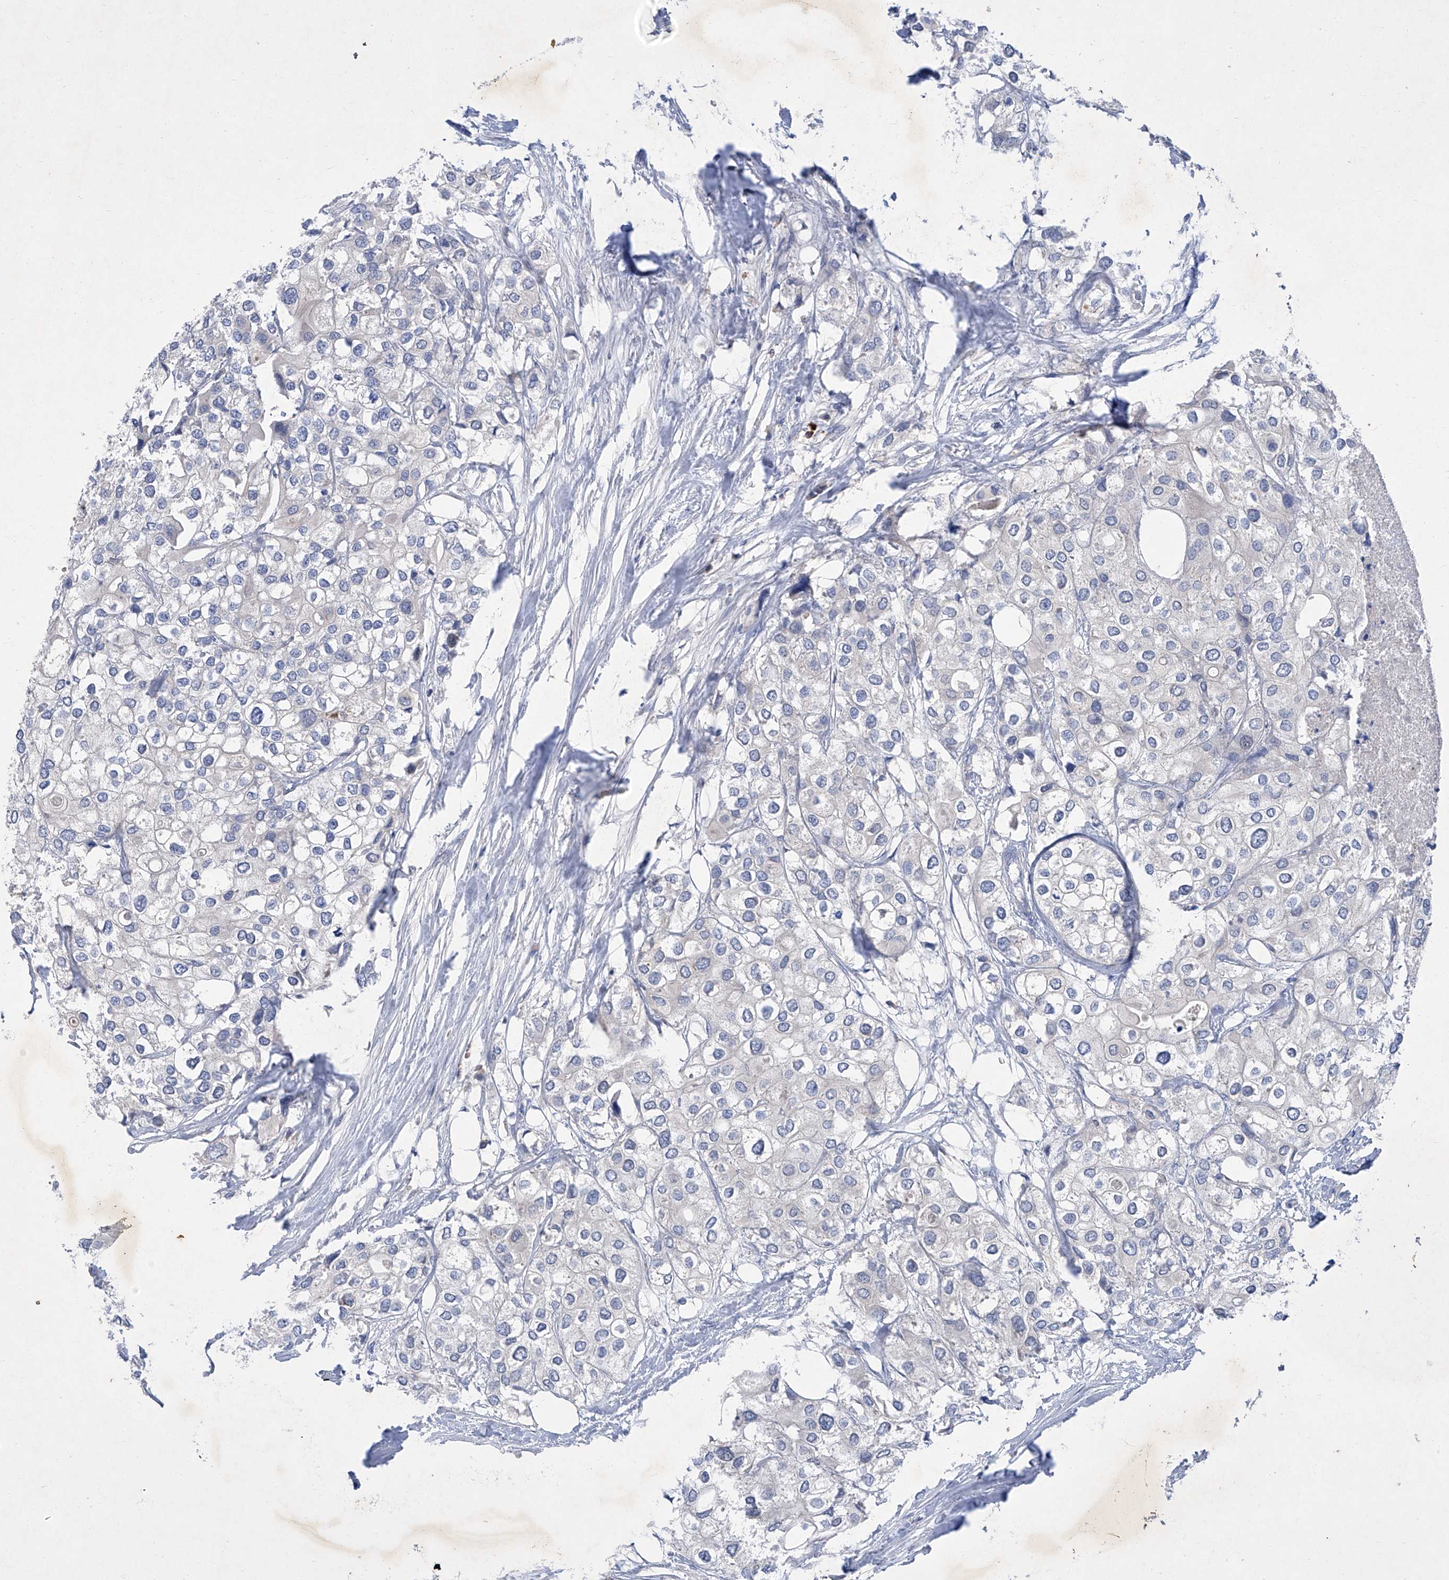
{"staining": {"intensity": "negative", "quantity": "none", "location": "none"}, "tissue": "urothelial cancer", "cell_type": "Tumor cells", "image_type": "cancer", "snomed": [{"axis": "morphology", "description": "Urothelial carcinoma, High grade"}, {"axis": "topography", "description": "Urinary bladder"}], "caption": "The IHC micrograph has no significant expression in tumor cells of urothelial cancer tissue. (DAB (3,3'-diaminobenzidine) immunohistochemistry (IHC), high magnification).", "gene": "SBK2", "patient": {"sex": "male", "age": 64}}